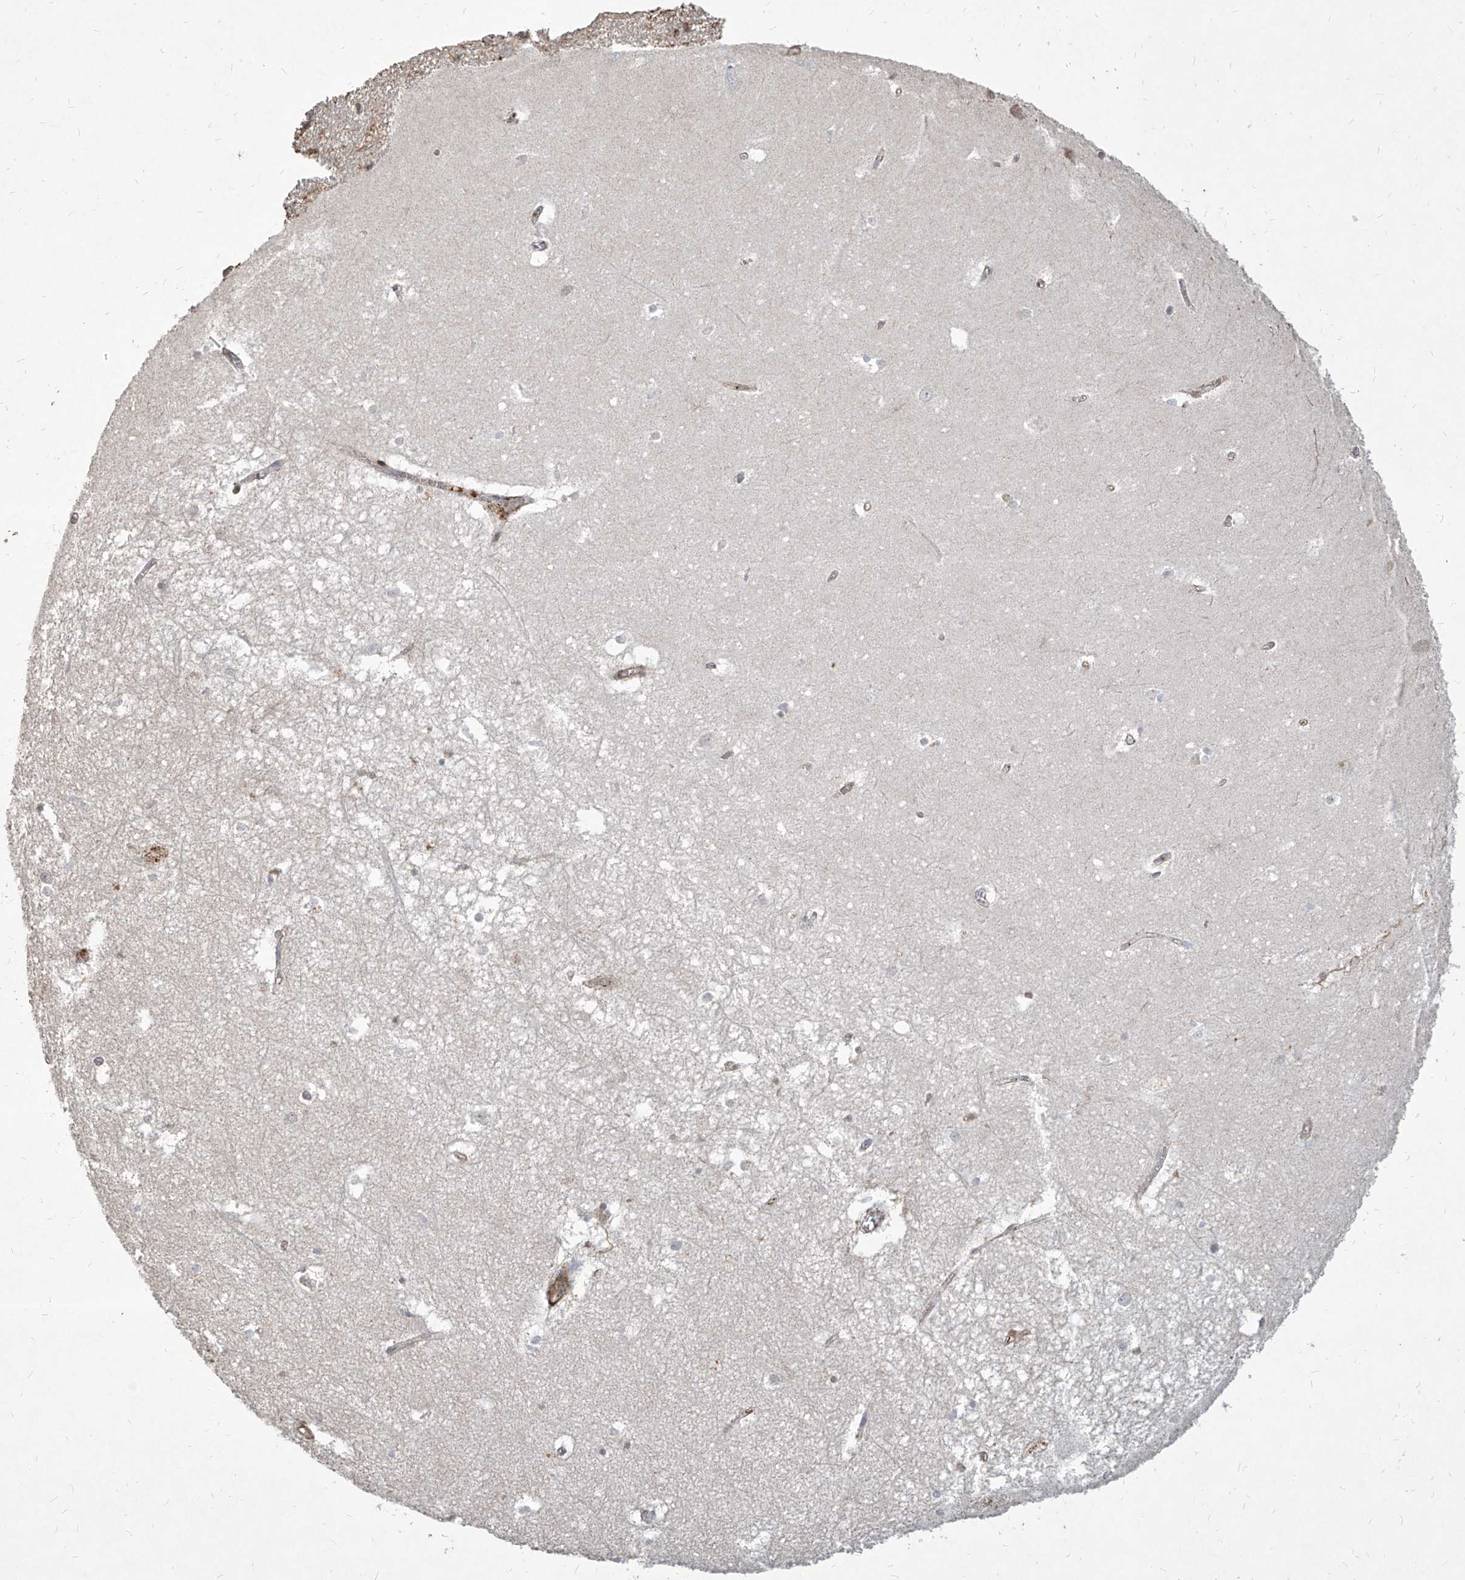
{"staining": {"intensity": "negative", "quantity": "none", "location": "none"}, "tissue": "hippocampus", "cell_type": "Glial cells", "image_type": "normal", "snomed": [{"axis": "morphology", "description": "Normal tissue, NOS"}, {"axis": "topography", "description": "Hippocampus"}], "caption": "Immunohistochemistry (IHC) of normal human hippocampus exhibits no positivity in glial cells.", "gene": "FAM83B", "patient": {"sex": "female", "age": 64}}